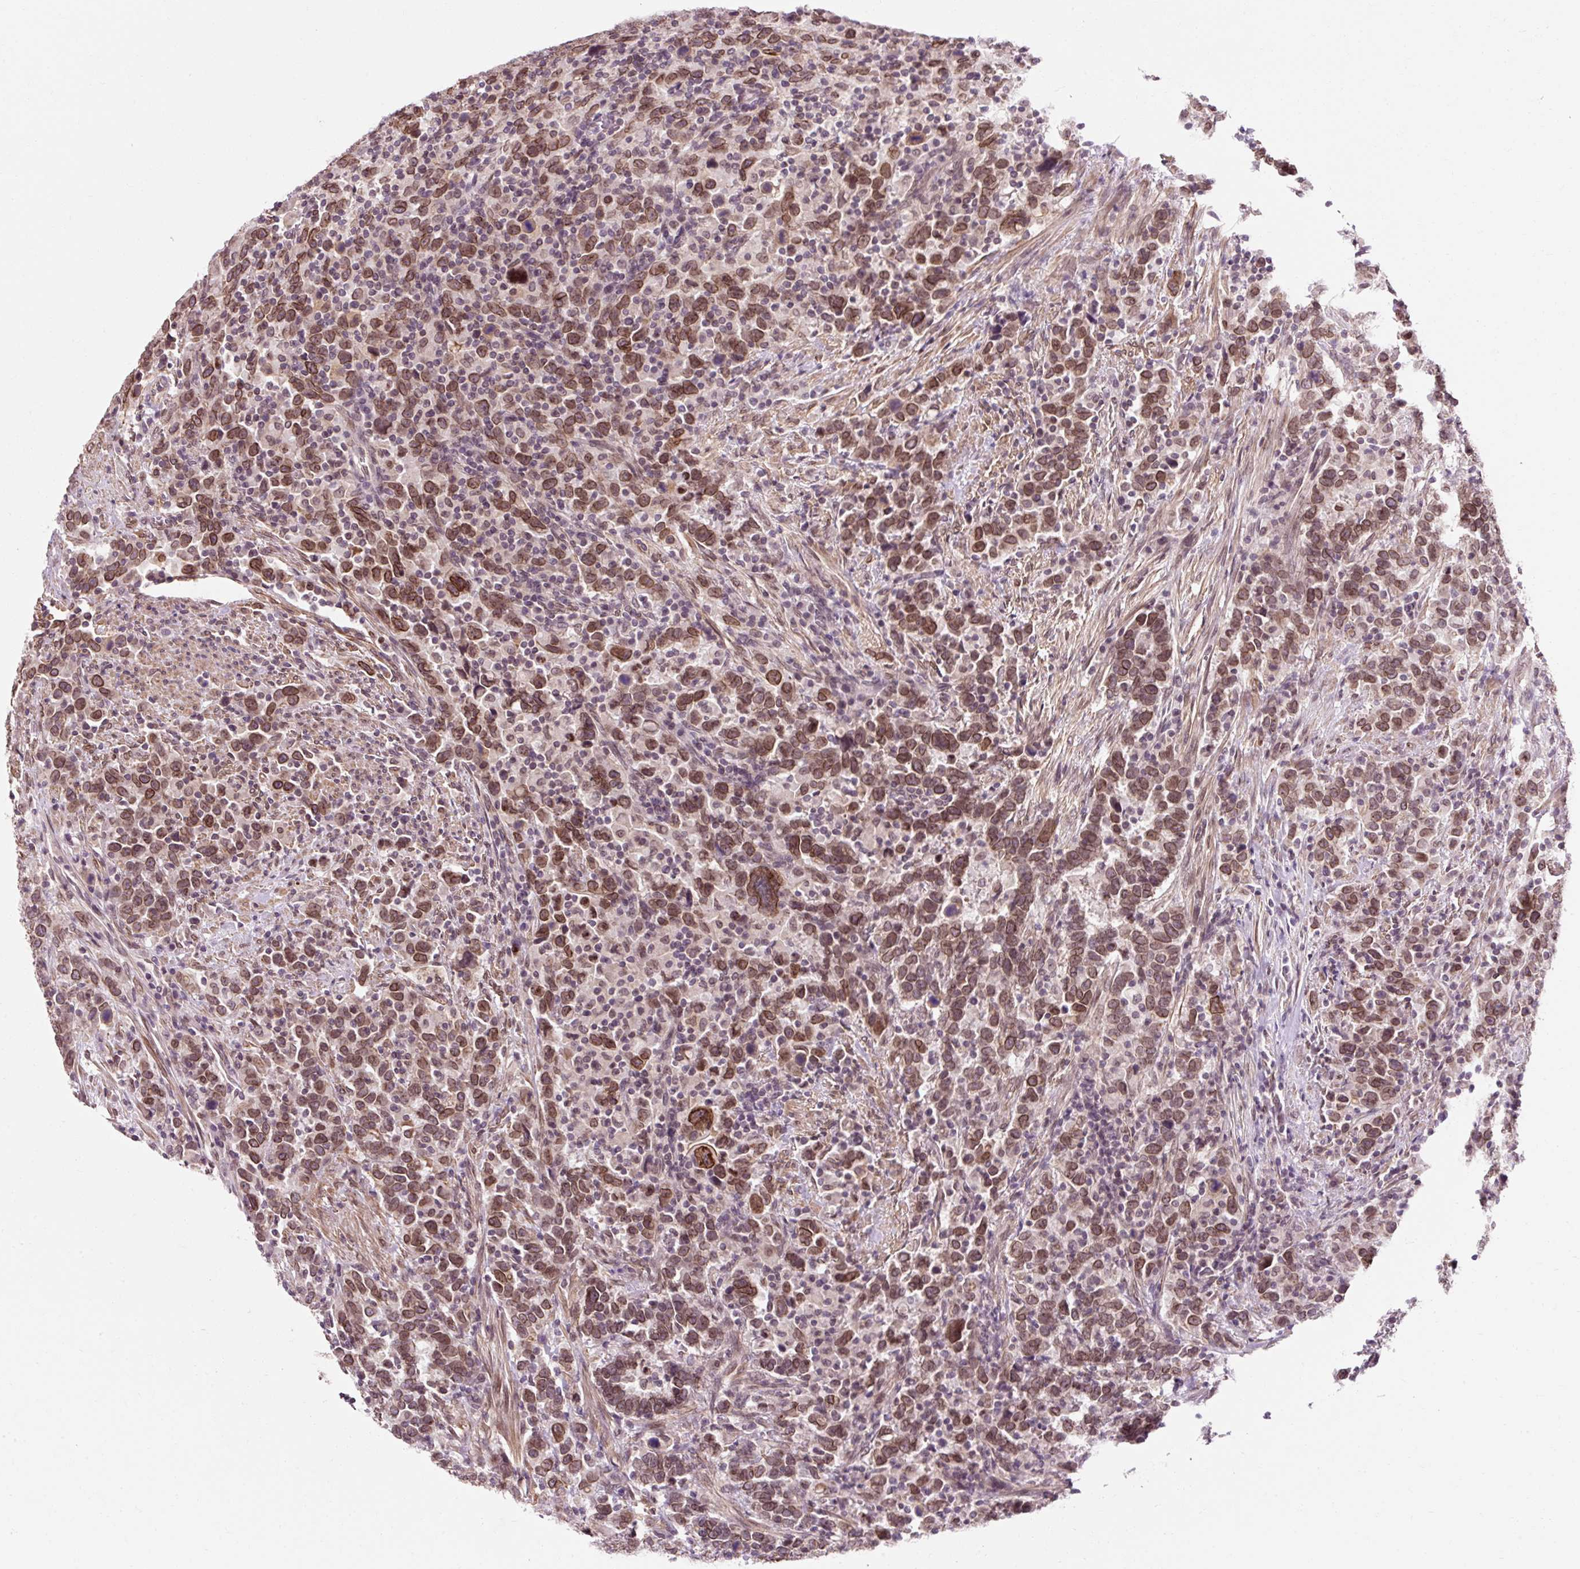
{"staining": {"intensity": "moderate", "quantity": ">75%", "location": "cytoplasmic/membranous,nuclear"}, "tissue": "urothelial cancer", "cell_type": "Tumor cells", "image_type": "cancer", "snomed": [{"axis": "morphology", "description": "Urothelial carcinoma, High grade"}, {"axis": "topography", "description": "Urinary bladder"}], "caption": "The histopathology image displays a brown stain indicating the presence of a protein in the cytoplasmic/membranous and nuclear of tumor cells in high-grade urothelial carcinoma.", "gene": "ZNF610", "patient": {"sex": "male", "age": 61}}